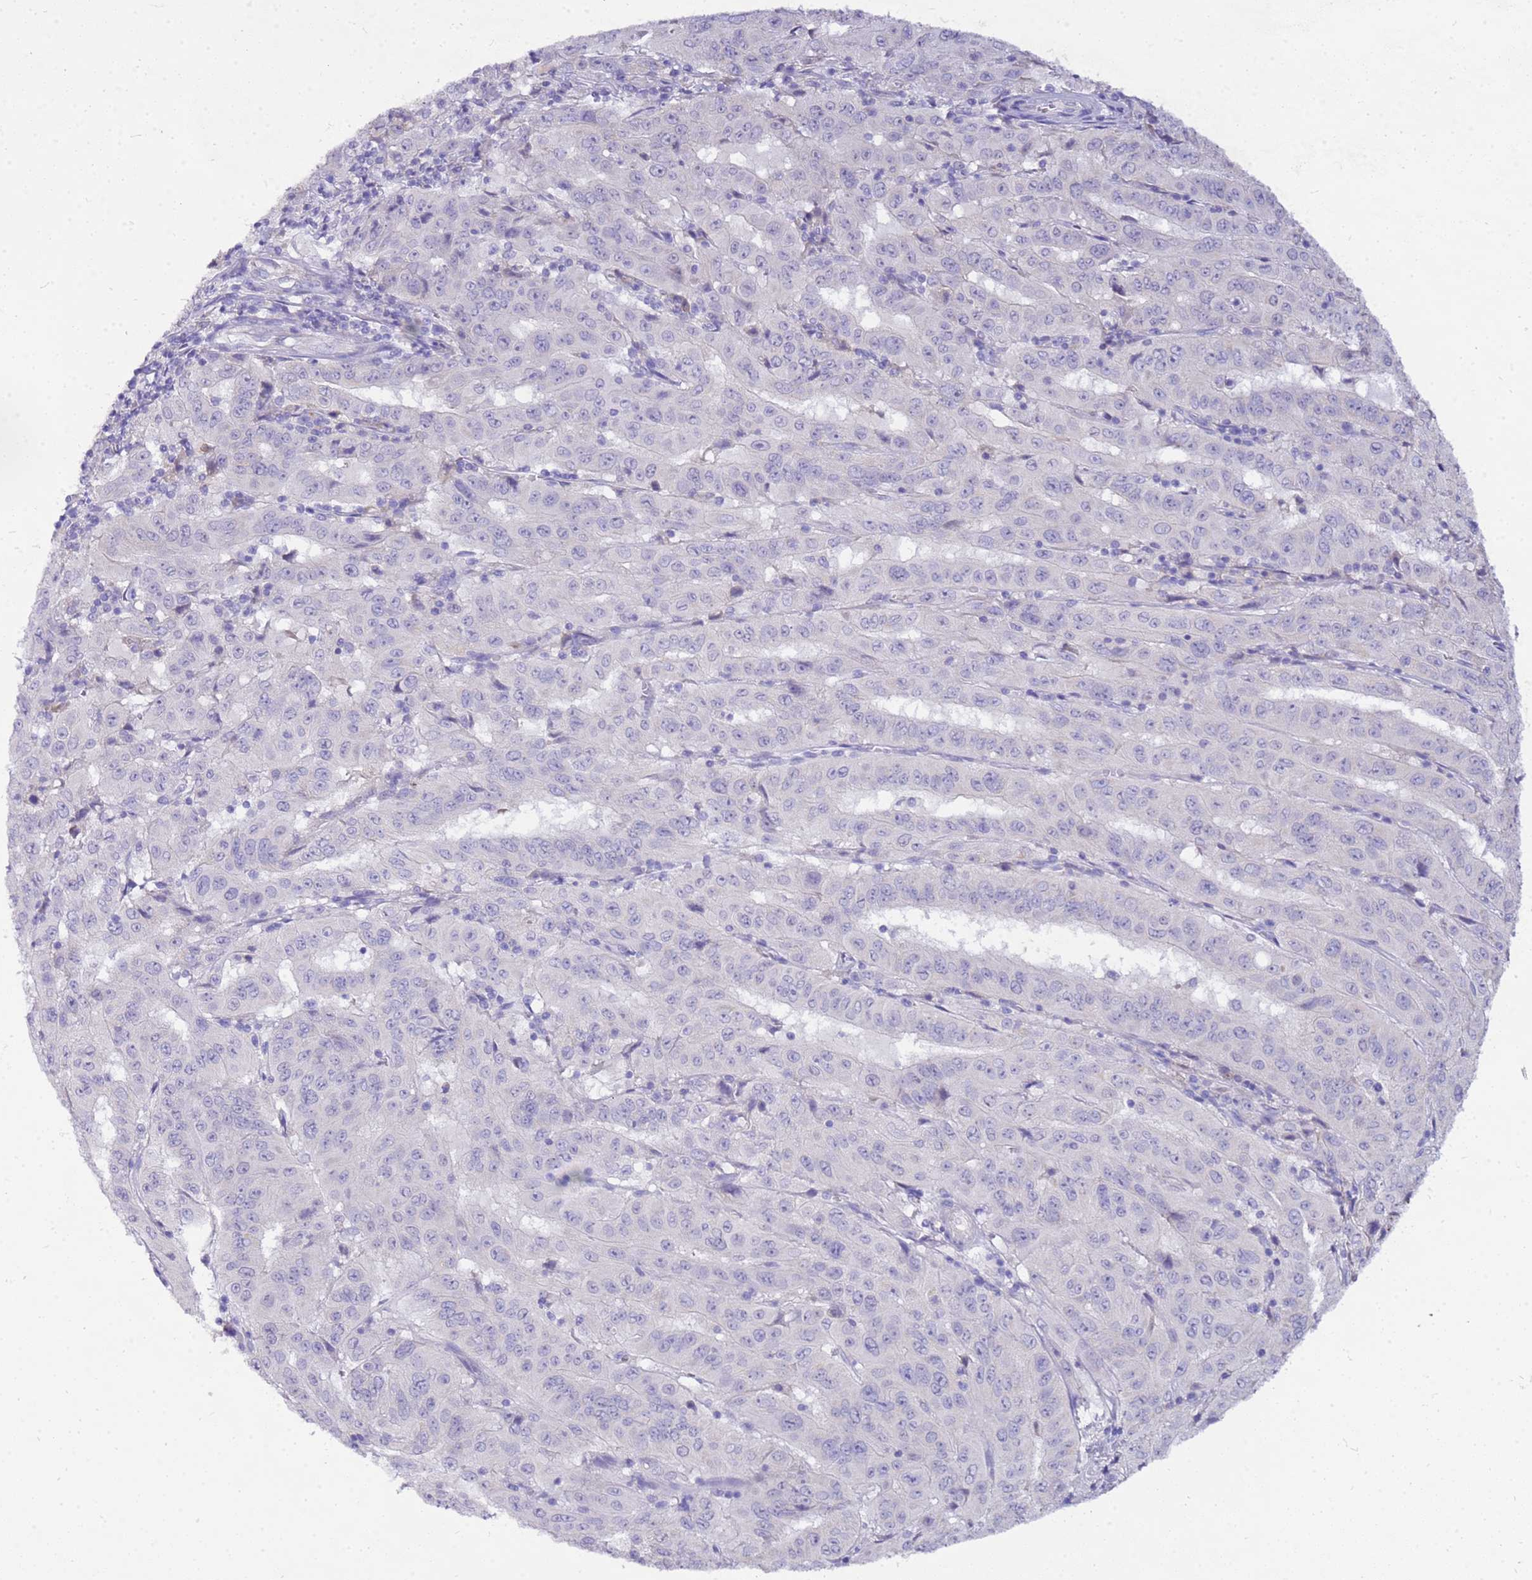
{"staining": {"intensity": "negative", "quantity": "none", "location": "none"}, "tissue": "pancreatic cancer", "cell_type": "Tumor cells", "image_type": "cancer", "snomed": [{"axis": "morphology", "description": "Adenocarcinoma, NOS"}, {"axis": "topography", "description": "Pancreas"}], "caption": "Immunohistochemistry of pancreatic adenocarcinoma exhibits no positivity in tumor cells. (DAB immunohistochemistry visualized using brightfield microscopy, high magnification).", "gene": "DCDC2B", "patient": {"sex": "male", "age": 63}}